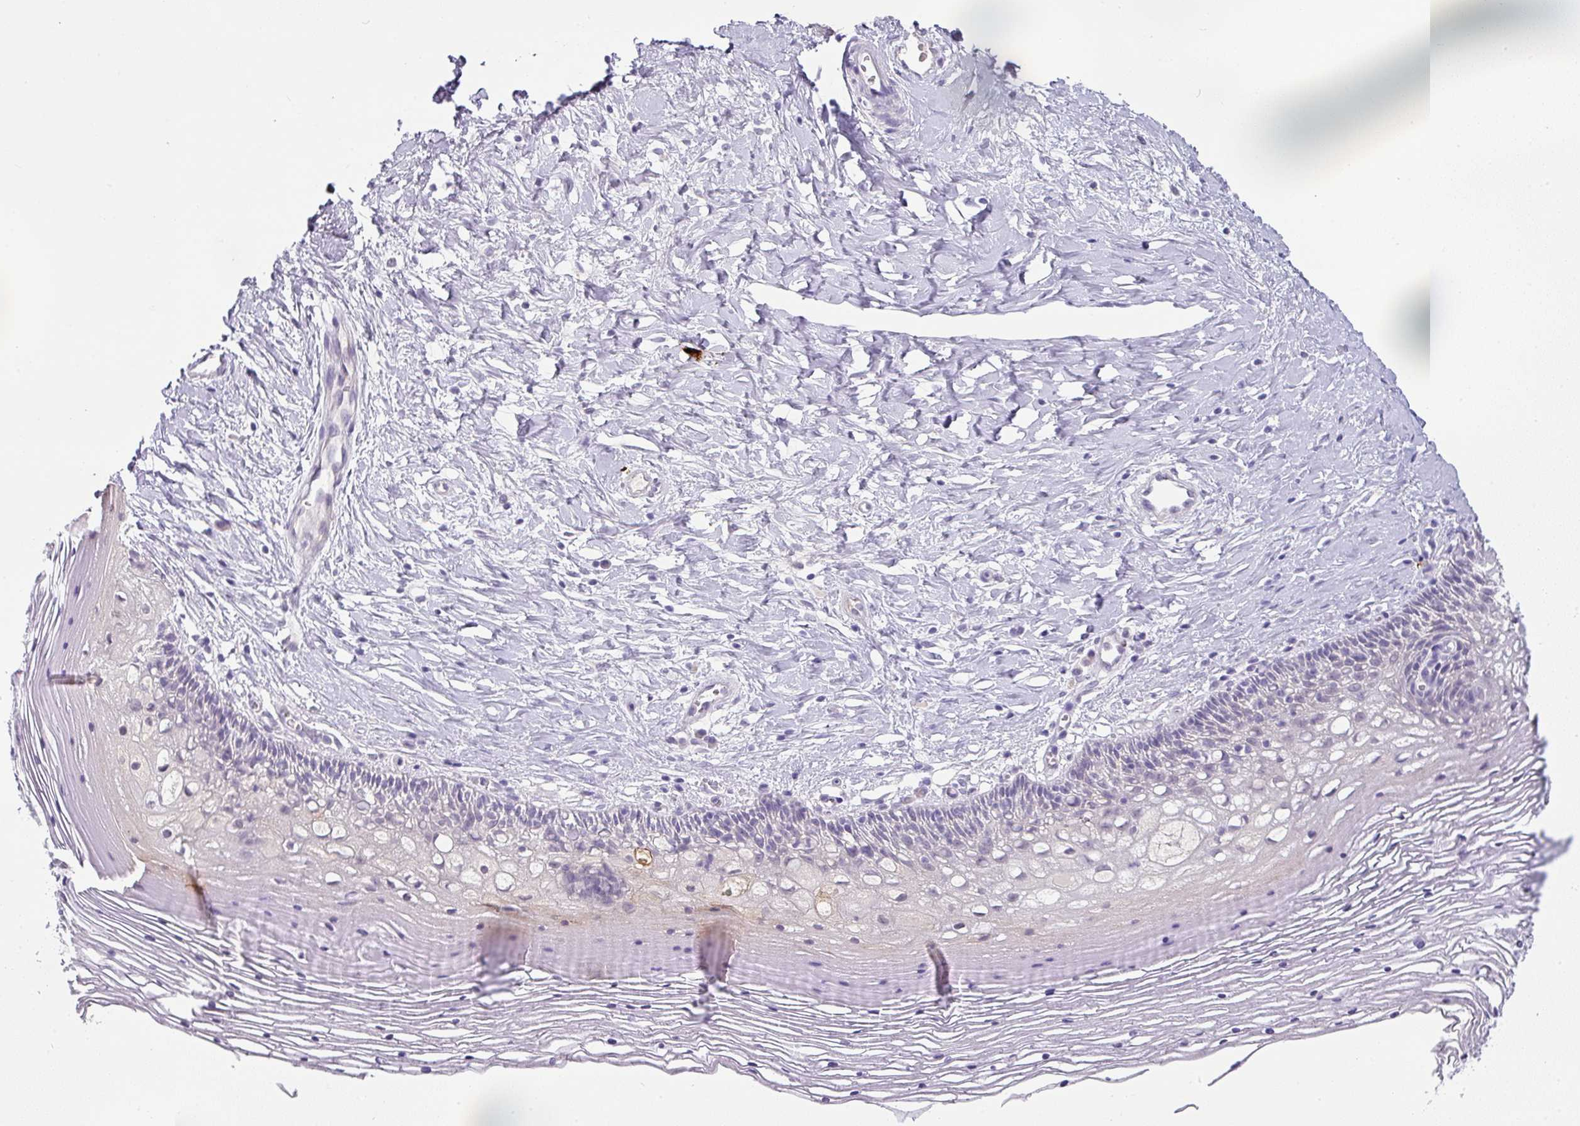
{"staining": {"intensity": "weak", "quantity": "<25%", "location": "cytoplasmic/membranous"}, "tissue": "cervix", "cell_type": "Glandular cells", "image_type": "normal", "snomed": [{"axis": "morphology", "description": "Normal tissue, NOS"}, {"axis": "topography", "description": "Cervix"}], "caption": "Immunohistochemistry (IHC) micrograph of benign cervix: cervix stained with DAB demonstrates no significant protein expression in glandular cells. The staining is performed using DAB (3,3'-diaminobenzidine) brown chromogen with nuclei counter-stained in using hematoxylin.", "gene": "FGF17", "patient": {"sex": "female", "age": 36}}